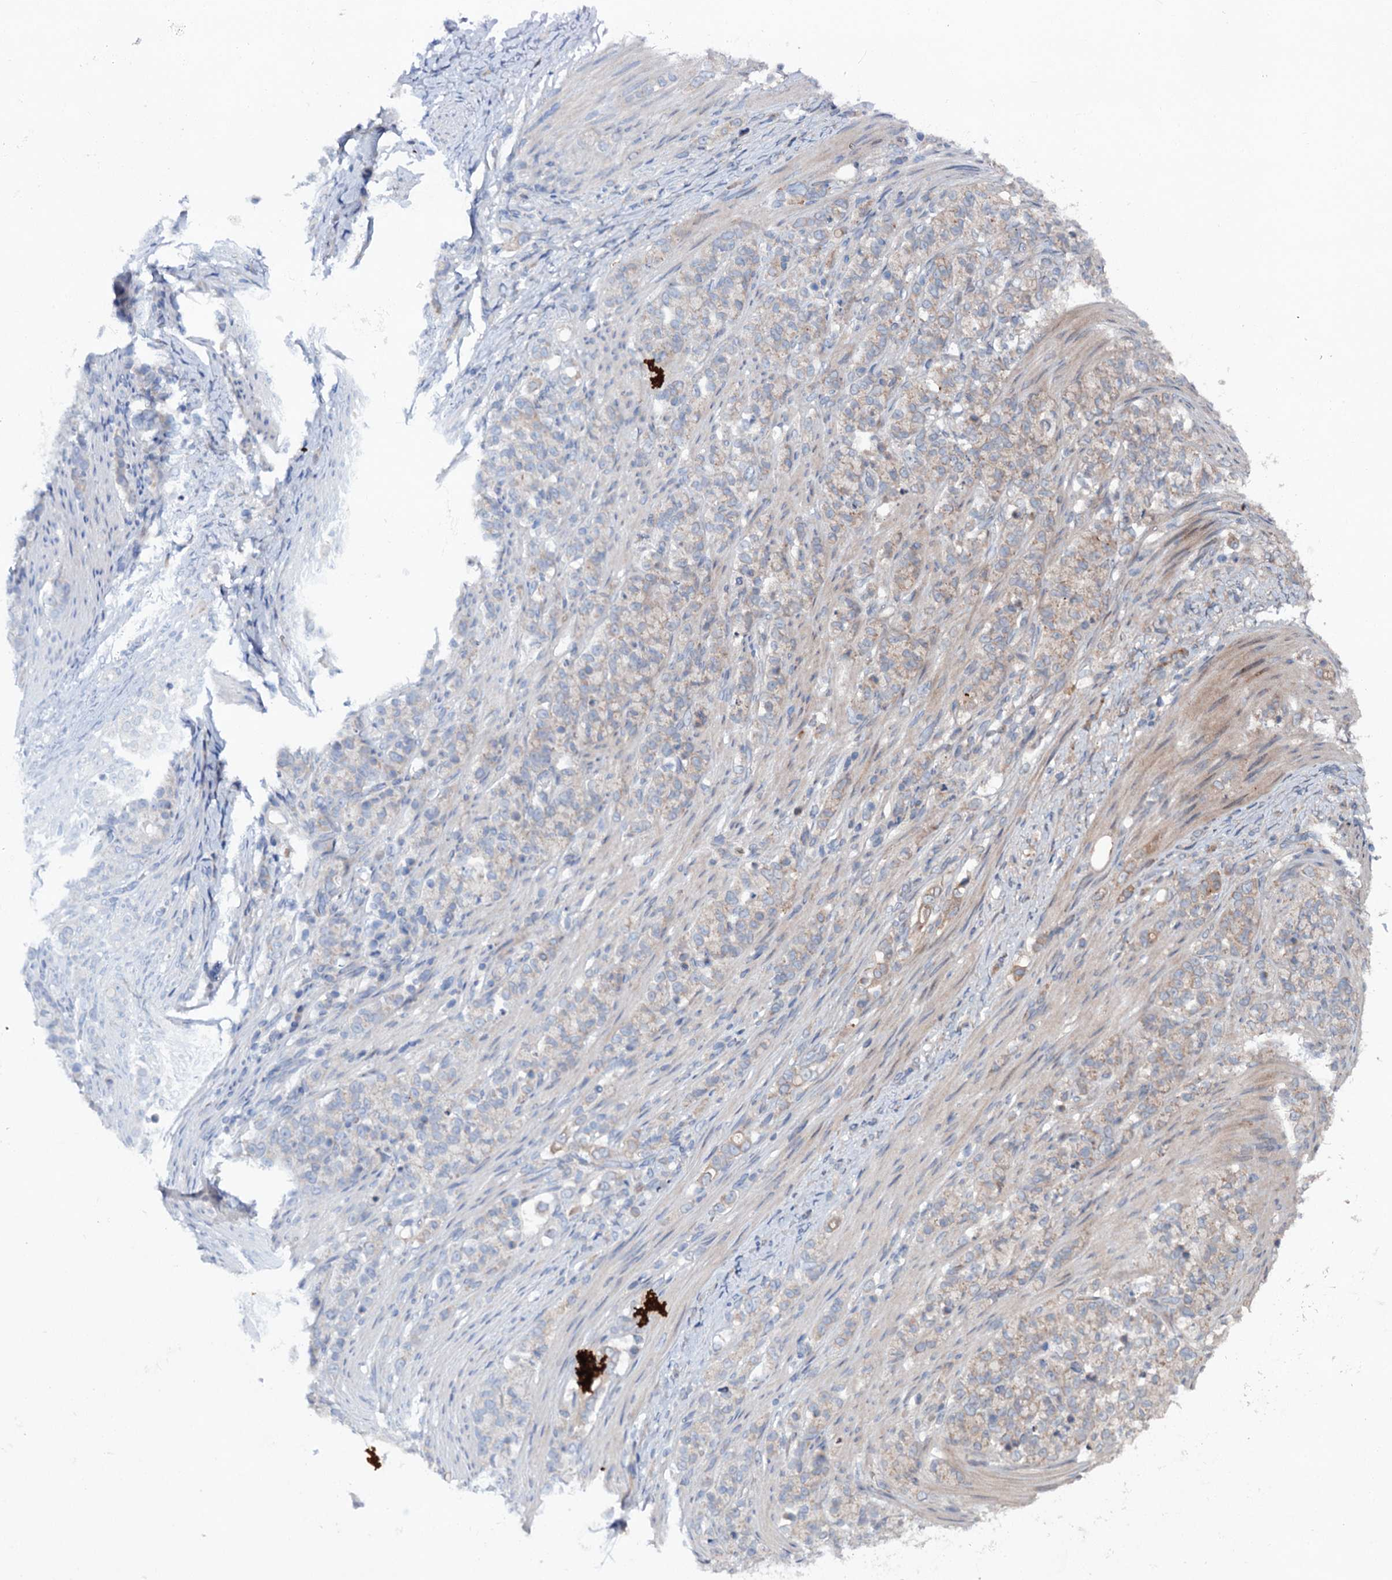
{"staining": {"intensity": "weak", "quantity": "25%-75%", "location": "cytoplasmic/membranous"}, "tissue": "stomach cancer", "cell_type": "Tumor cells", "image_type": "cancer", "snomed": [{"axis": "morphology", "description": "Adenocarcinoma, NOS"}, {"axis": "topography", "description": "Stomach"}], "caption": "A micrograph of human stomach adenocarcinoma stained for a protein exhibits weak cytoplasmic/membranous brown staining in tumor cells.", "gene": "ADGRG4", "patient": {"sex": "female", "age": 79}}